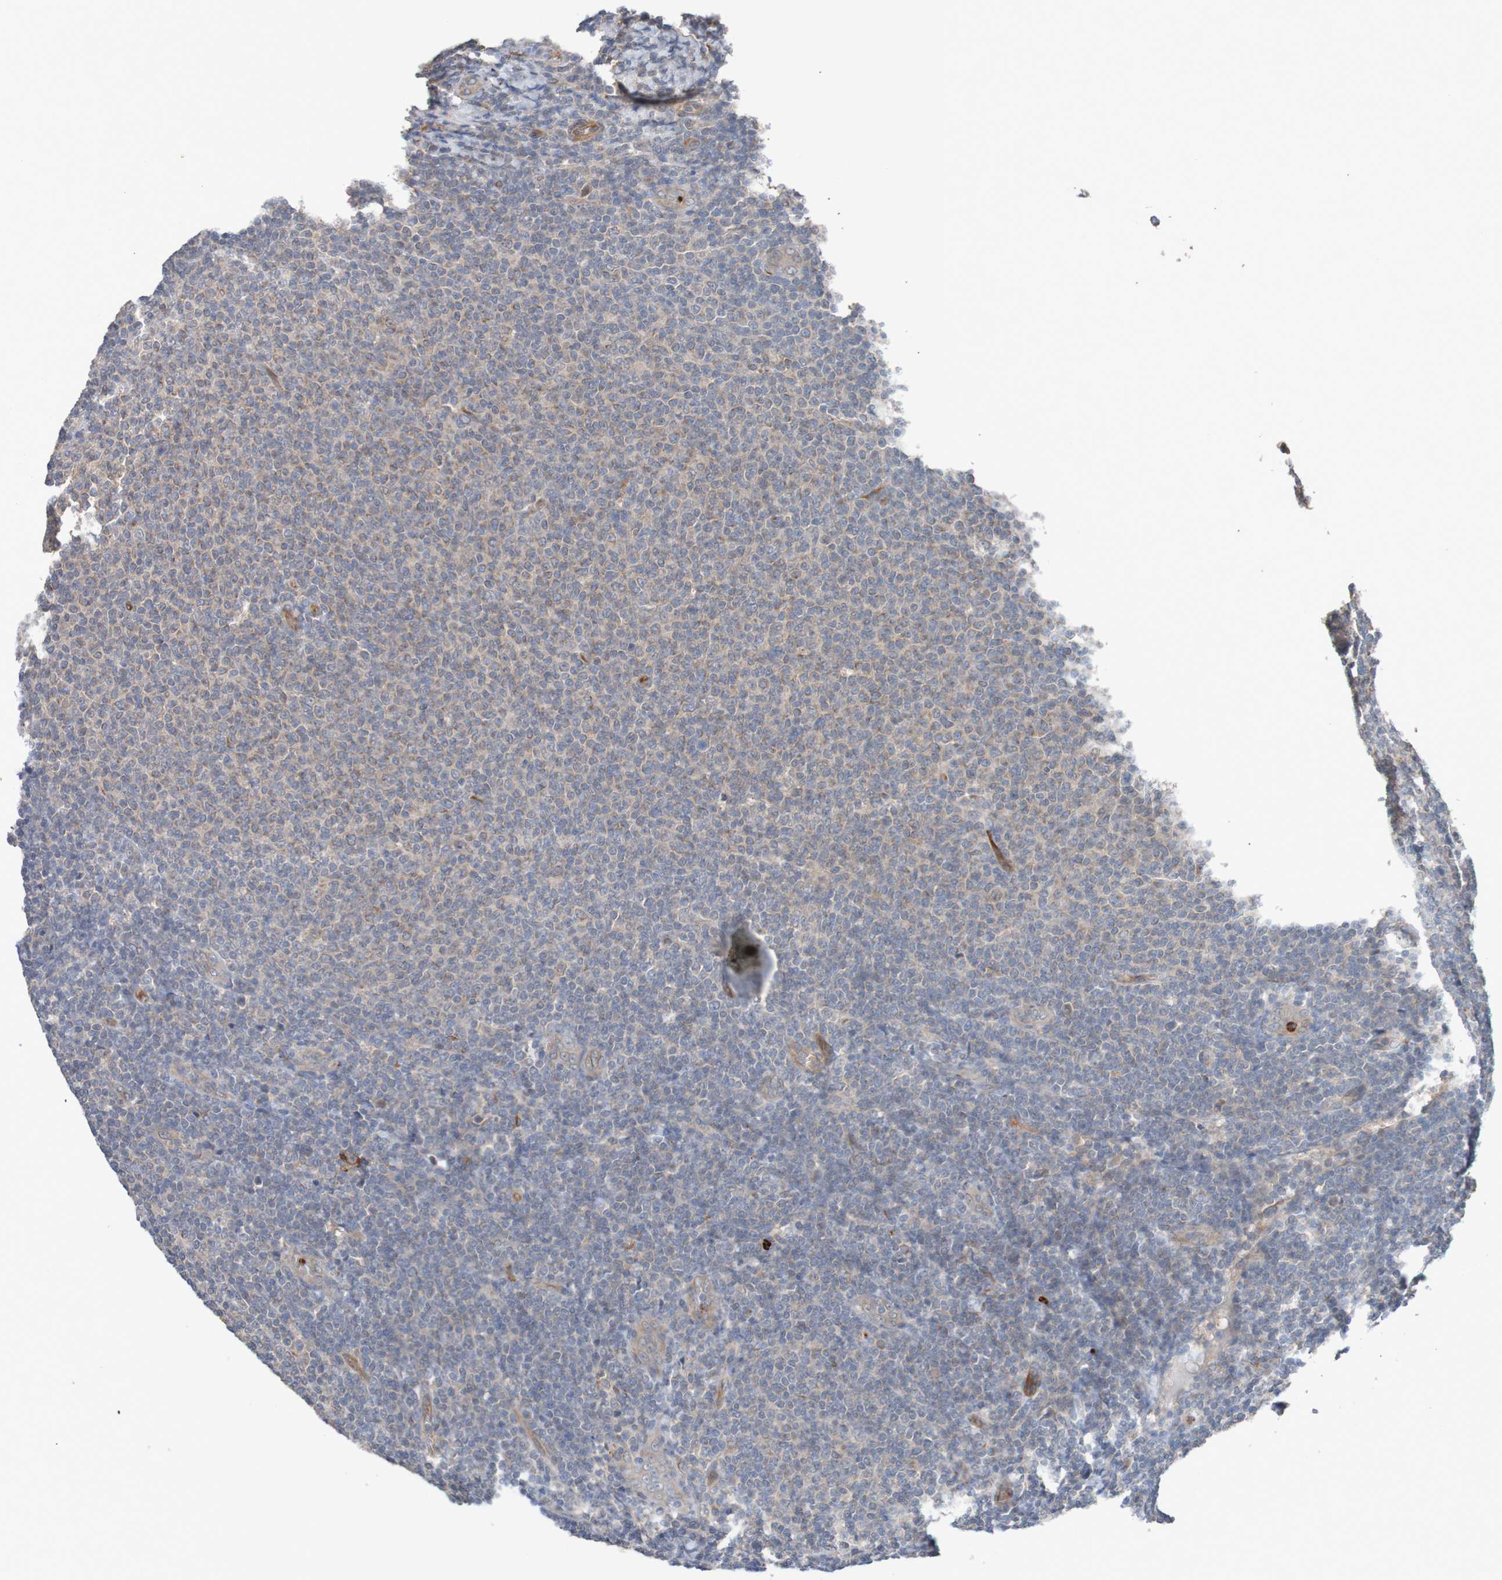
{"staining": {"intensity": "negative", "quantity": "none", "location": "none"}, "tissue": "lymphoma", "cell_type": "Tumor cells", "image_type": "cancer", "snomed": [{"axis": "morphology", "description": "Malignant lymphoma, non-Hodgkin's type, Low grade"}, {"axis": "topography", "description": "Lymph node"}], "caption": "Photomicrograph shows no protein expression in tumor cells of lymphoma tissue. Nuclei are stained in blue.", "gene": "ST8SIA6", "patient": {"sex": "male", "age": 66}}